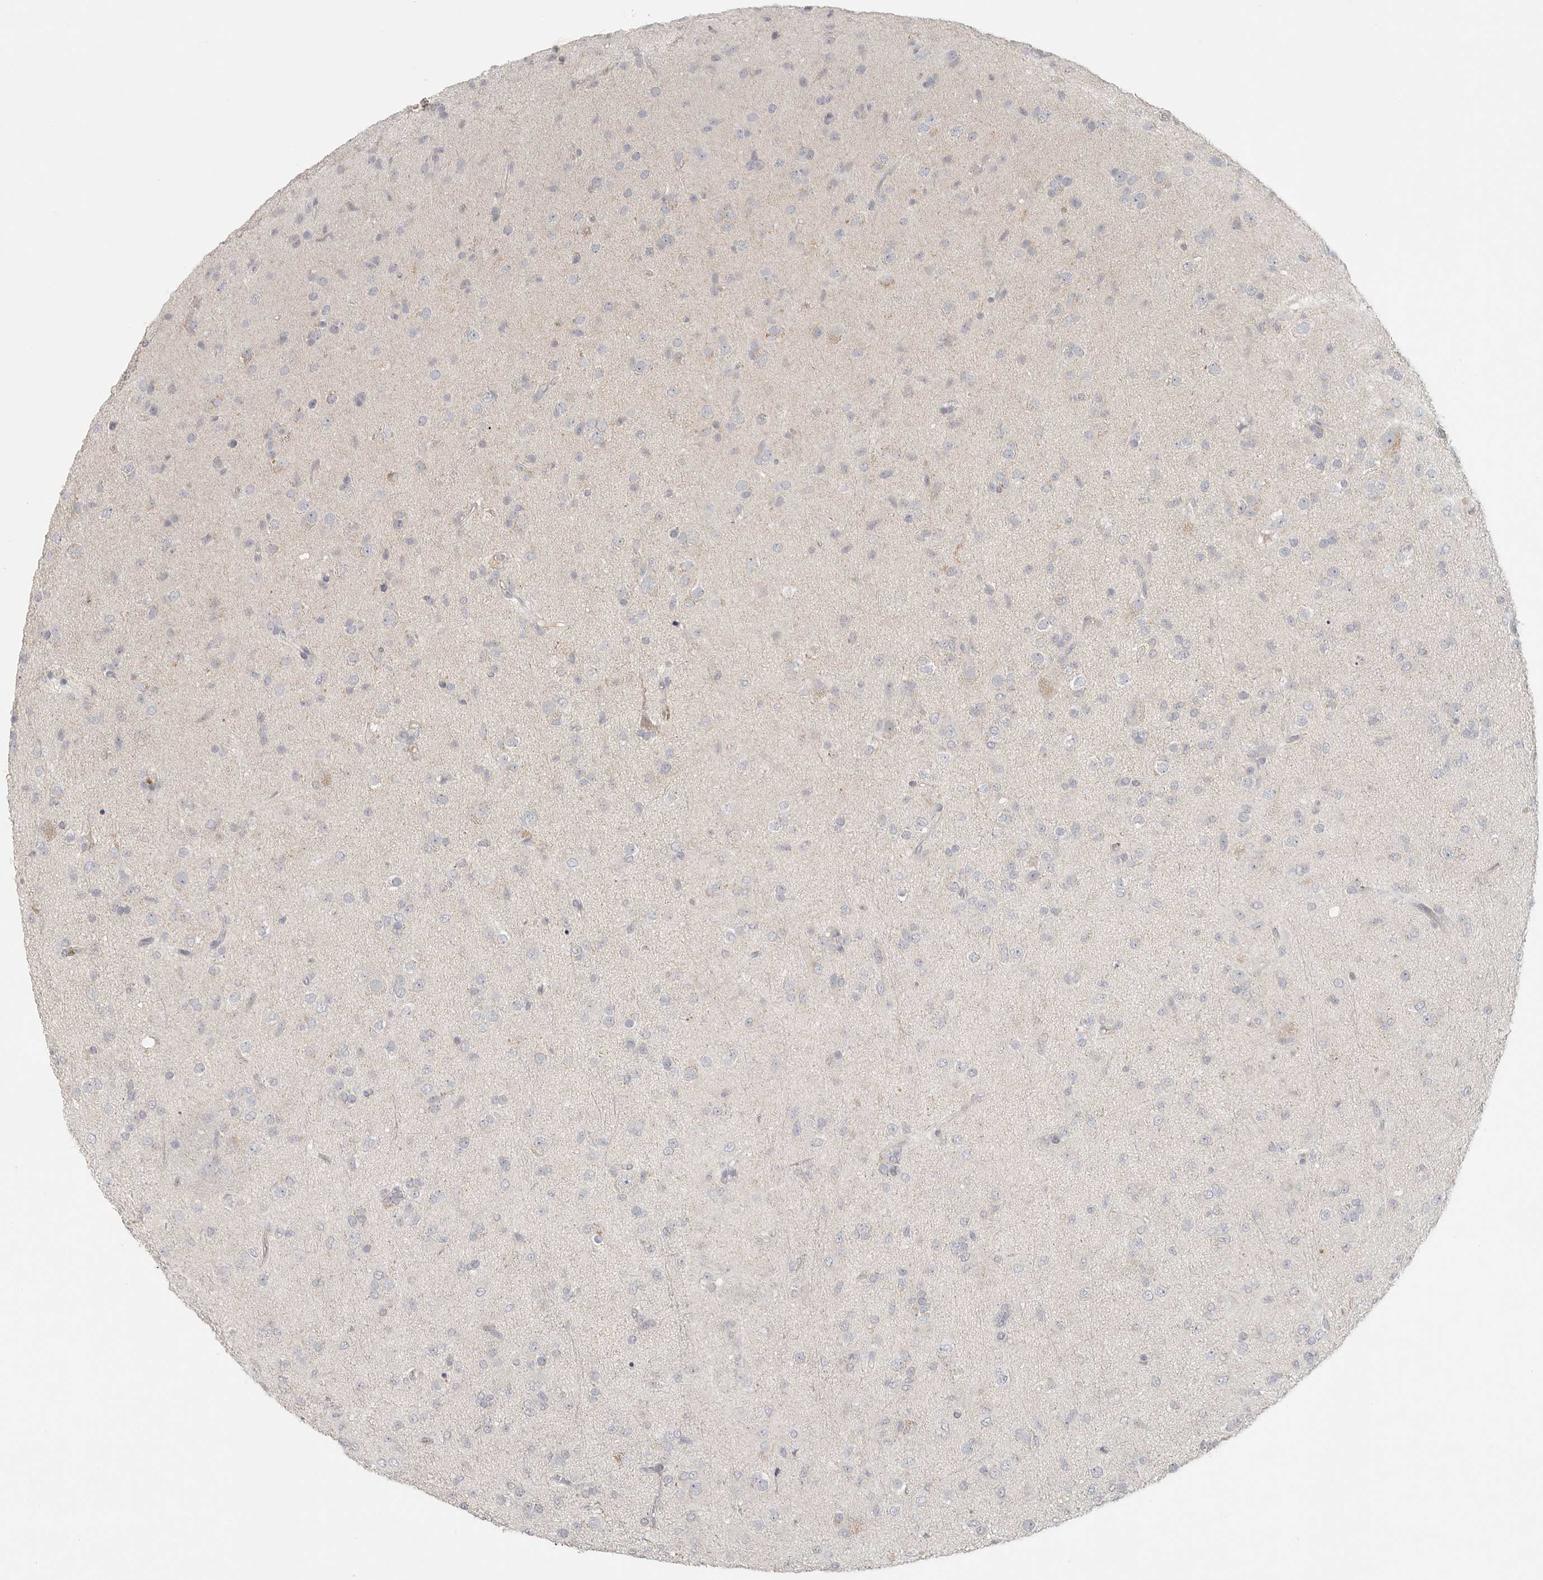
{"staining": {"intensity": "negative", "quantity": "none", "location": "none"}, "tissue": "glioma", "cell_type": "Tumor cells", "image_type": "cancer", "snomed": [{"axis": "morphology", "description": "Glioma, malignant, Low grade"}, {"axis": "topography", "description": "Brain"}], "caption": "Immunohistochemistry (IHC) photomicrograph of neoplastic tissue: human malignant glioma (low-grade) stained with DAB exhibits no significant protein staining in tumor cells.", "gene": "SLC25A36", "patient": {"sex": "male", "age": 65}}